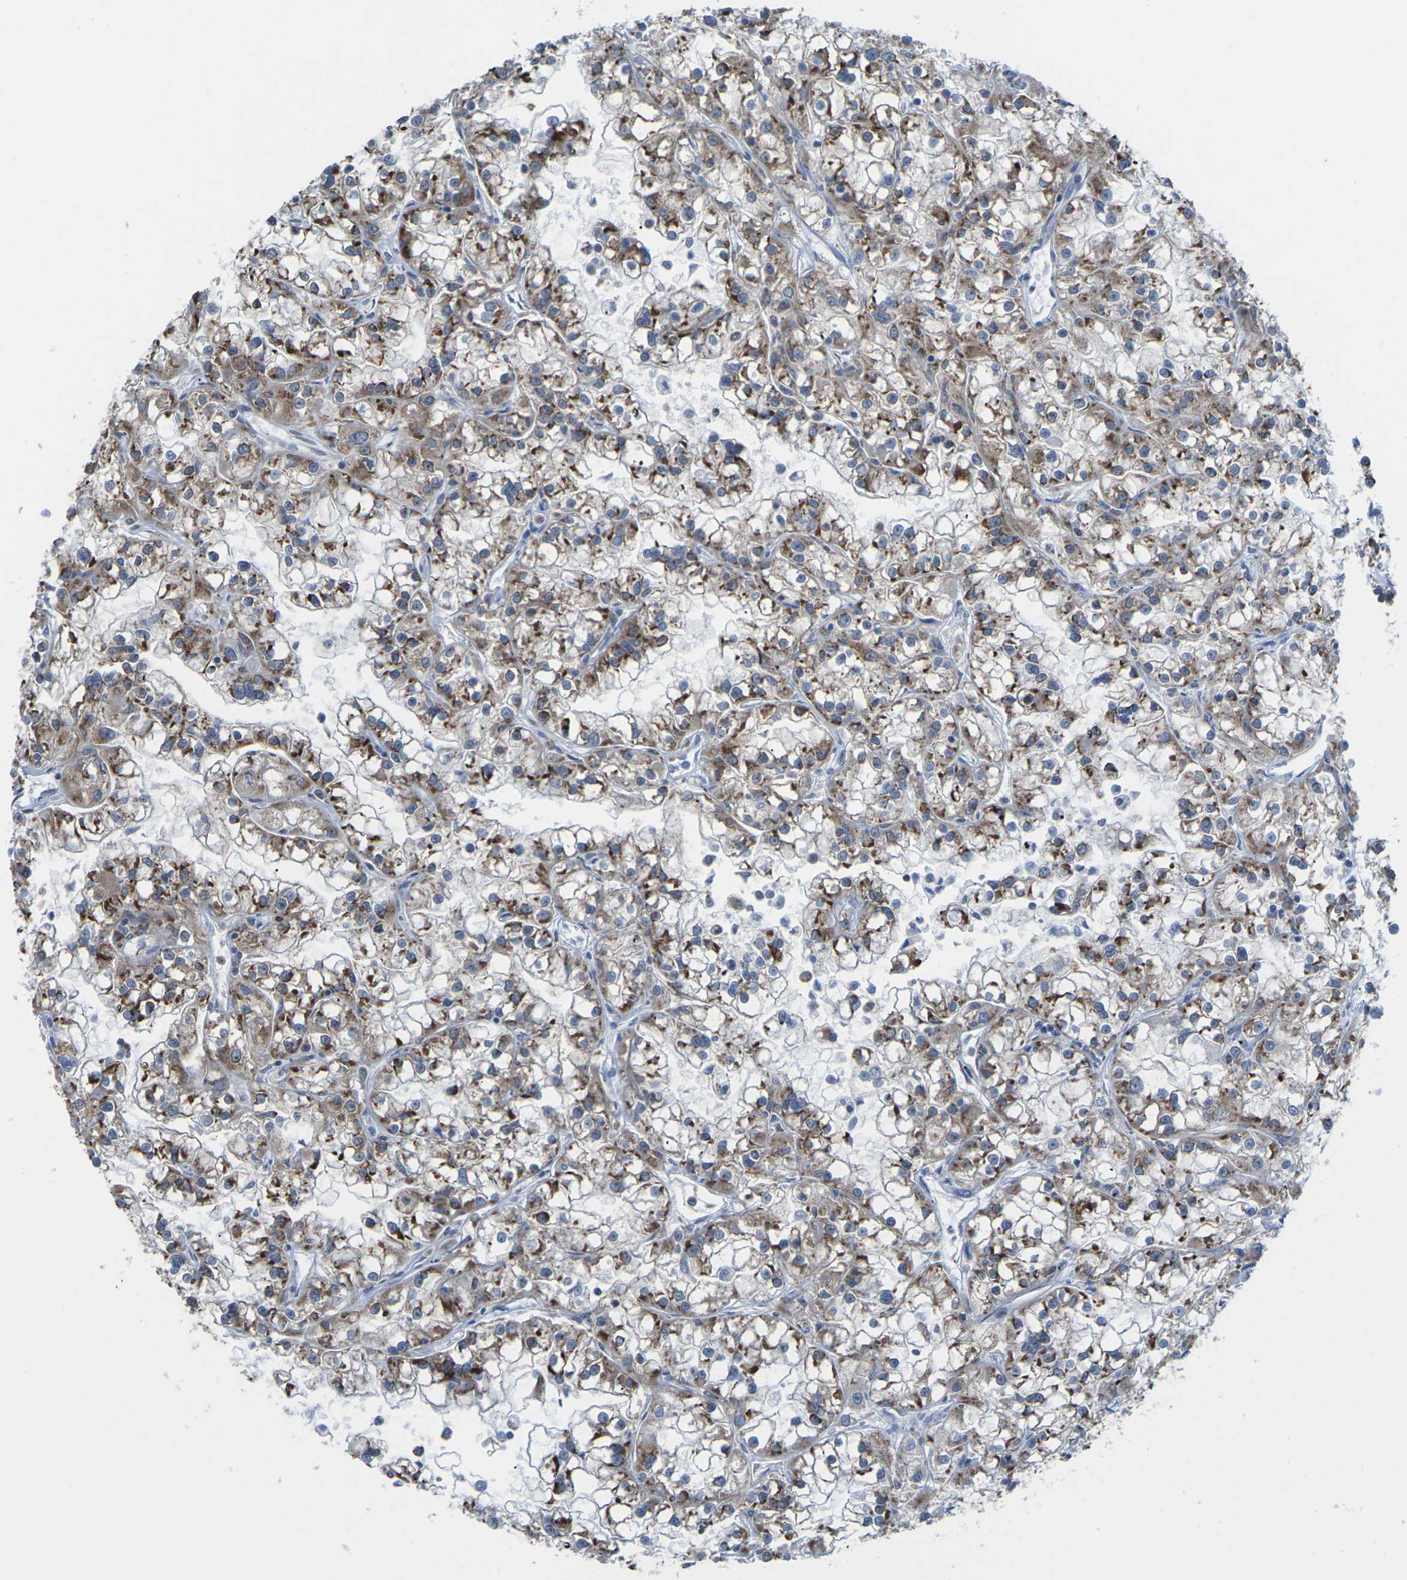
{"staining": {"intensity": "moderate", "quantity": ">75%", "location": "cytoplasmic/membranous"}, "tissue": "renal cancer", "cell_type": "Tumor cells", "image_type": "cancer", "snomed": [{"axis": "morphology", "description": "Adenocarcinoma, NOS"}, {"axis": "topography", "description": "Kidney"}], "caption": "Human renal cancer (adenocarcinoma) stained with a brown dye shows moderate cytoplasmic/membranous positive staining in about >75% of tumor cells.", "gene": "PDZK1IP1", "patient": {"sex": "female", "age": 52}}